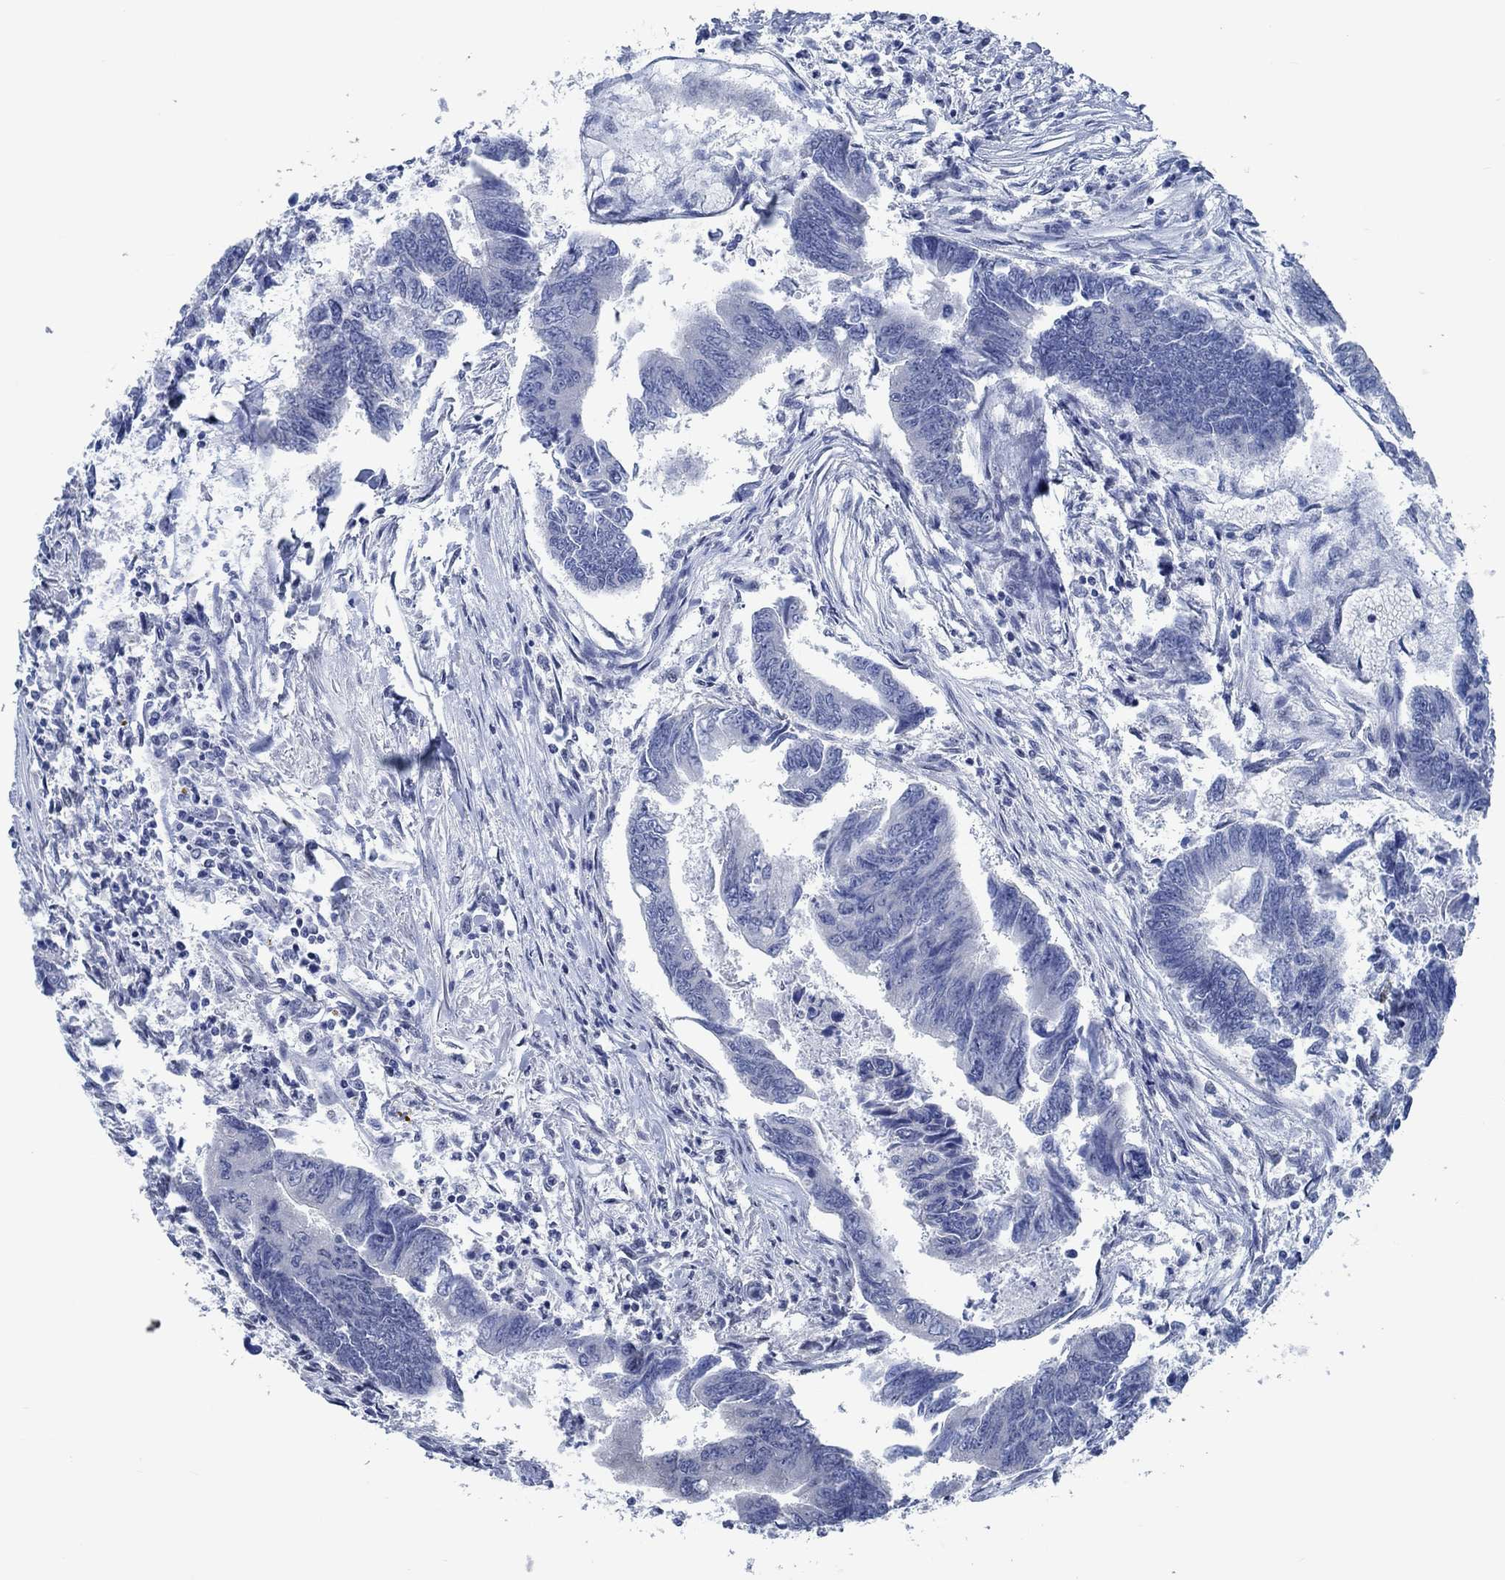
{"staining": {"intensity": "negative", "quantity": "none", "location": "none"}, "tissue": "colorectal cancer", "cell_type": "Tumor cells", "image_type": "cancer", "snomed": [{"axis": "morphology", "description": "Adenocarcinoma, NOS"}, {"axis": "topography", "description": "Colon"}], "caption": "Human colorectal adenocarcinoma stained for a protein using immunohistochemistry (IHC) shows no positivity in tumor cells.", "gene": "OBSCN", "patient": {"sex": "female", "age": 65}}